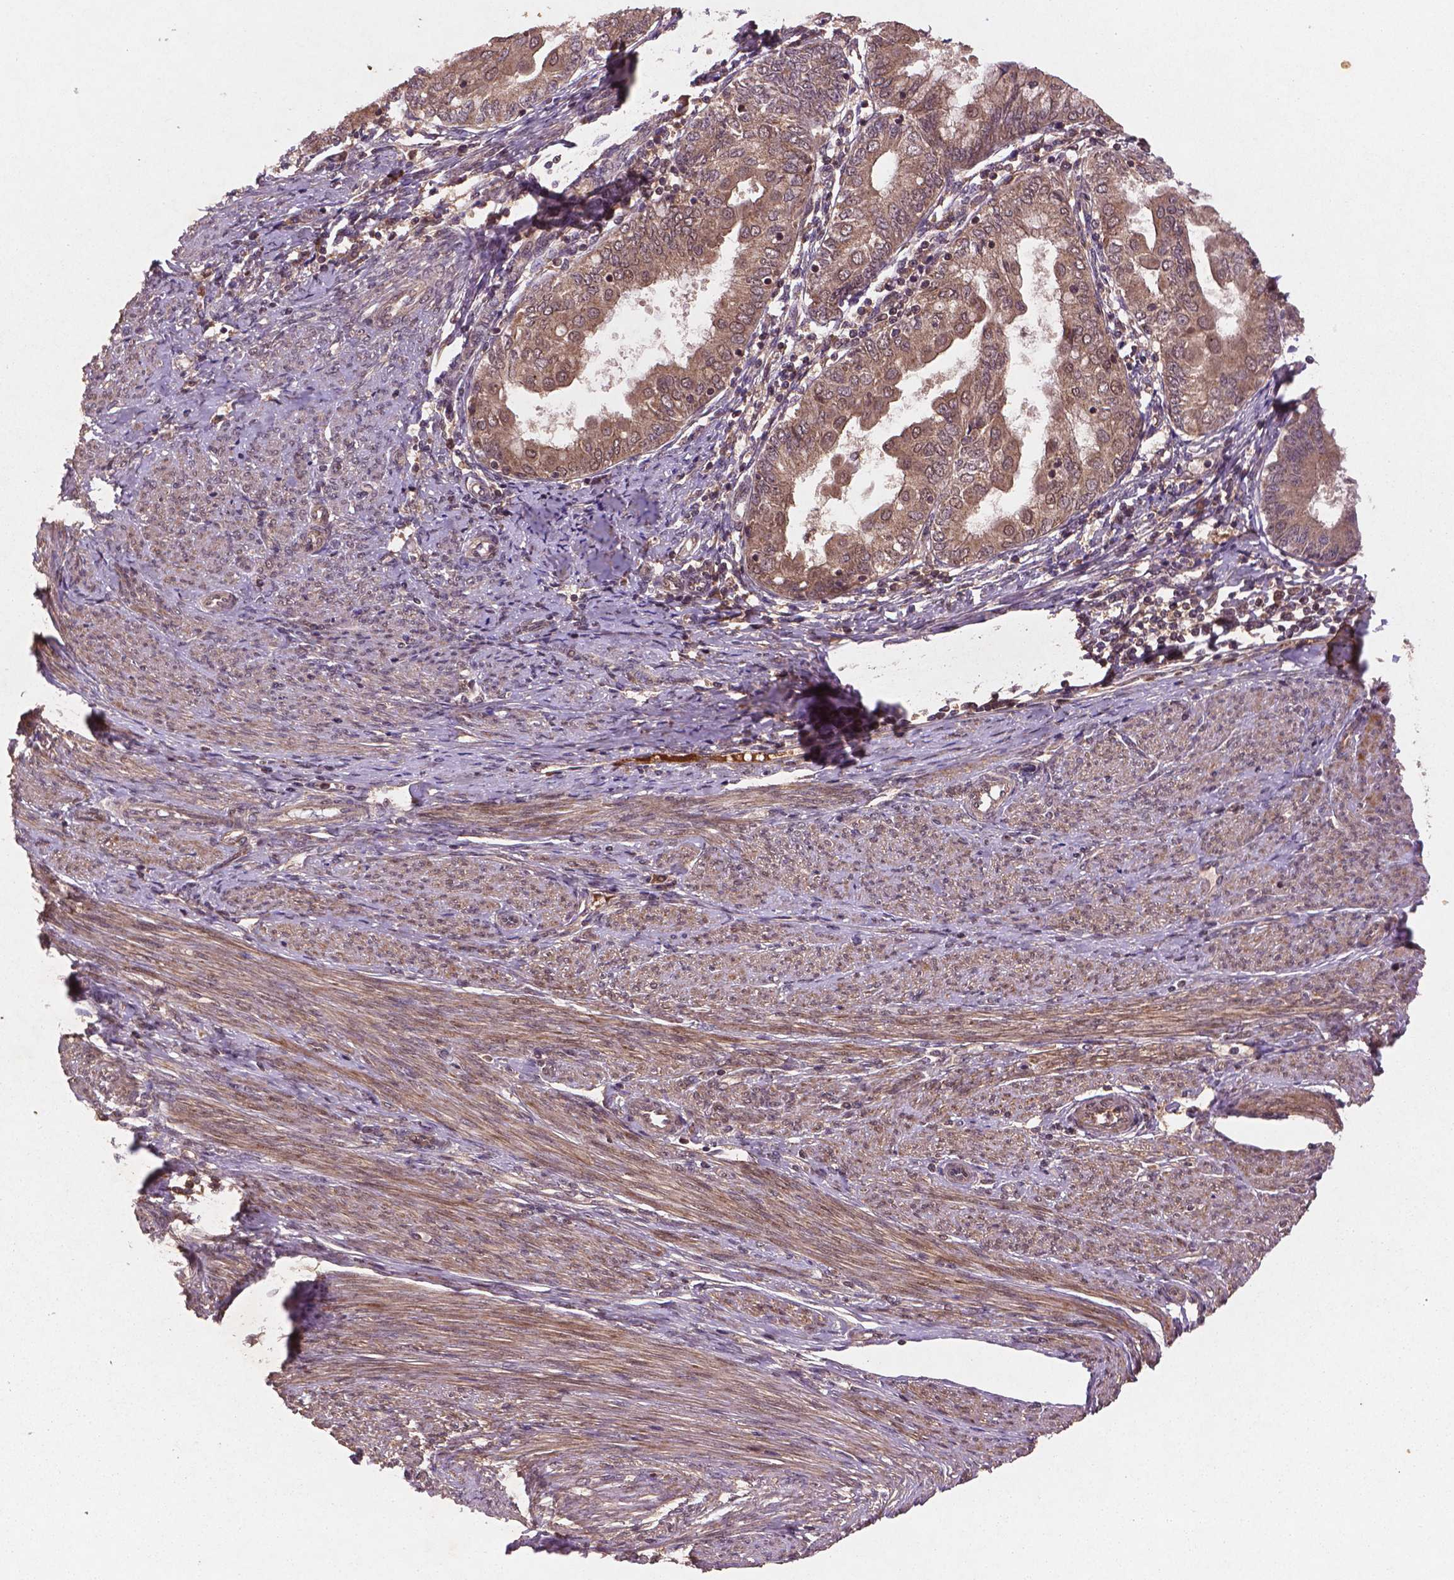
{"staining": {"intensity": "moderate", "quantity": ">75%", "location": "cytoplasmic/membranous"}, "tissue": "endometrial cancer", "cell_type": "Tumor cells", "image_type": "cancer", "snomed": [{"axis": "morphology", "description": "Adenocarcinoma, NOS"}, {"axis": "topography", "description": "Endometrium"}], "caption": "IHC of human endometrial cancer (adenocarcinoma) reveals medium levels of moderate cytoplasmic/membranous staining in approximately >75% of tumor cells.", "gene": "NIPAL2", "patient": {"sex": "female", "age": 68}}